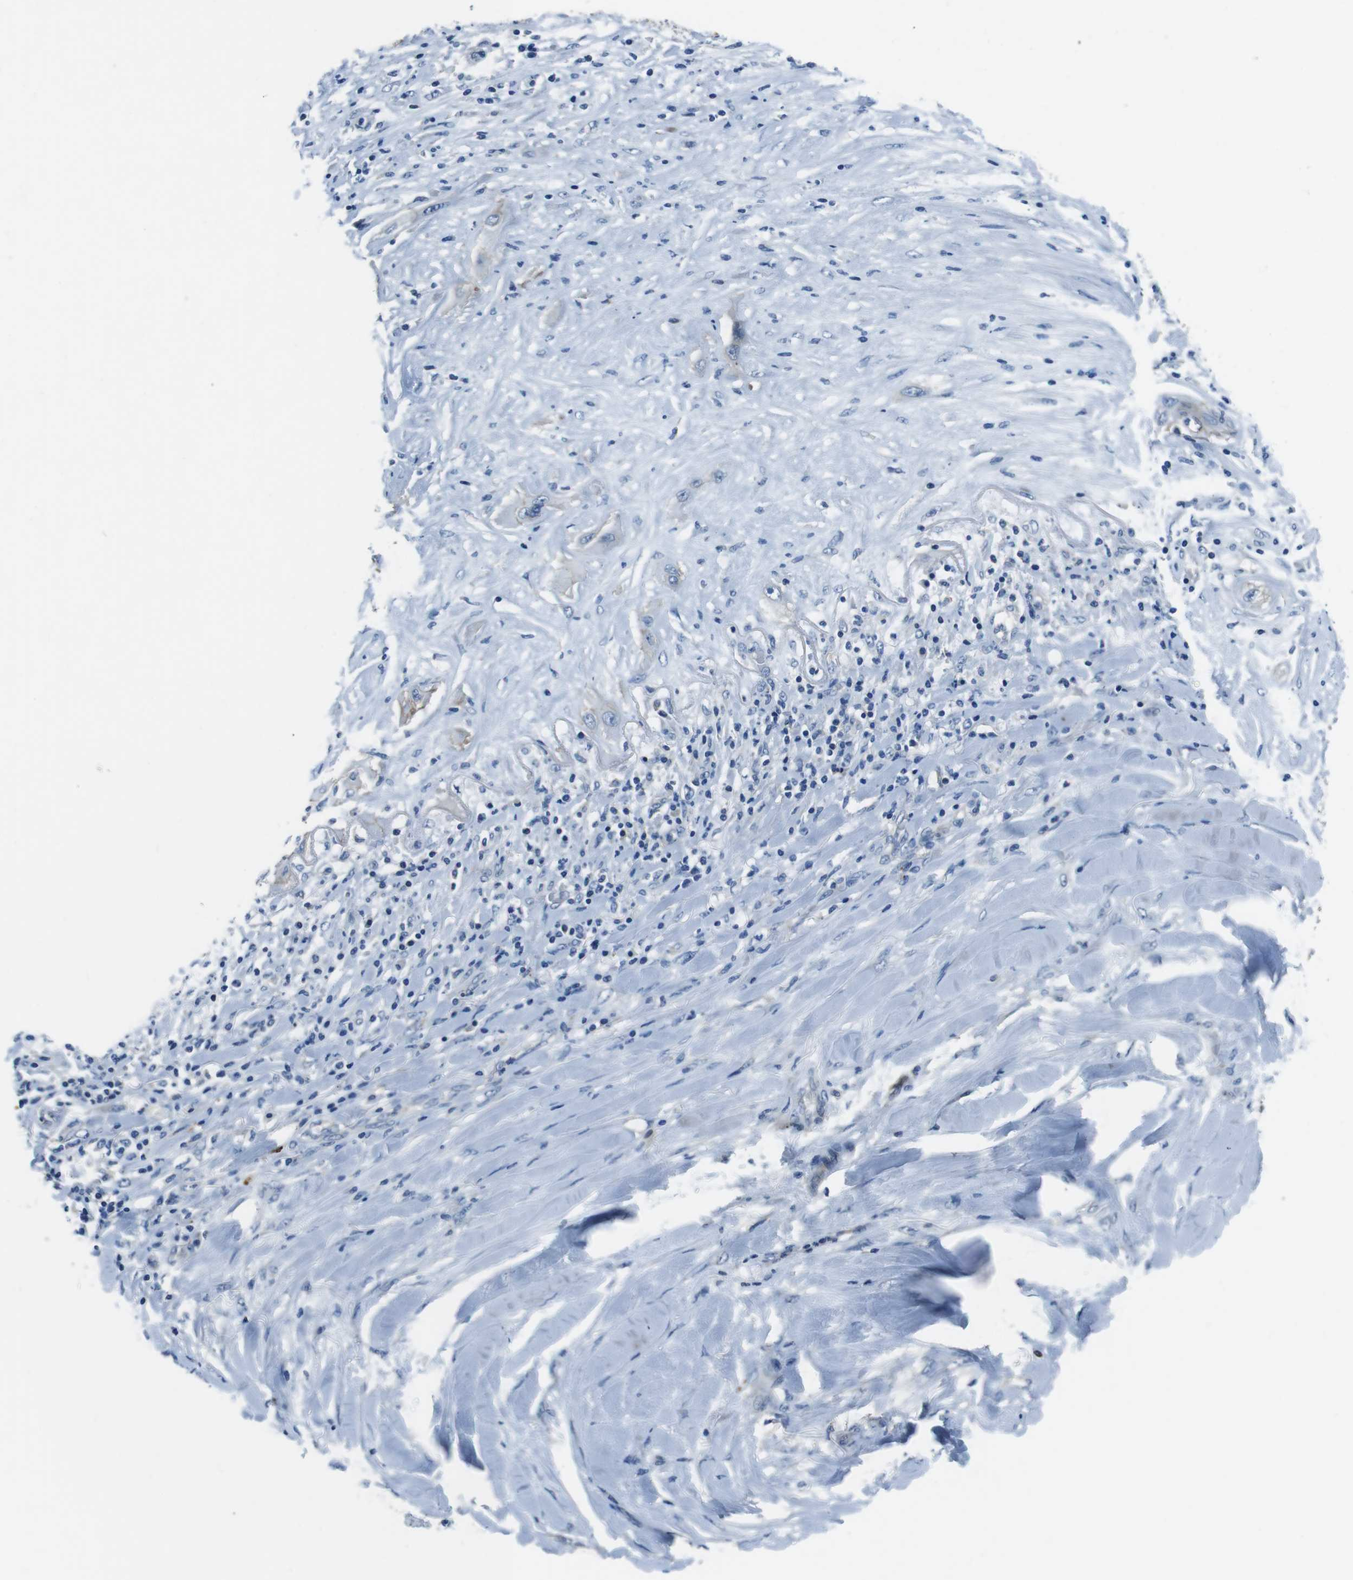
{"staining": {"intensity": "negative", "quantity": "none", "location": "none"}, "tissue": "lung cancer", "cell_type": "Tumor cells", "image_type": "cancer", "snomed": [{"axis": "morphology", "description": "Squamous cell carcinoma, NOS"}, {"axis": "topography", "description": "Lung"}], "caption": "This is a photomicrograph of immunohistochemistry staining of lung cancer (squamous cell carcinoma), which shows no positivity in tumor cells.", "gene": "TULP3", "patient": {"sex": "female", "age": 47}}